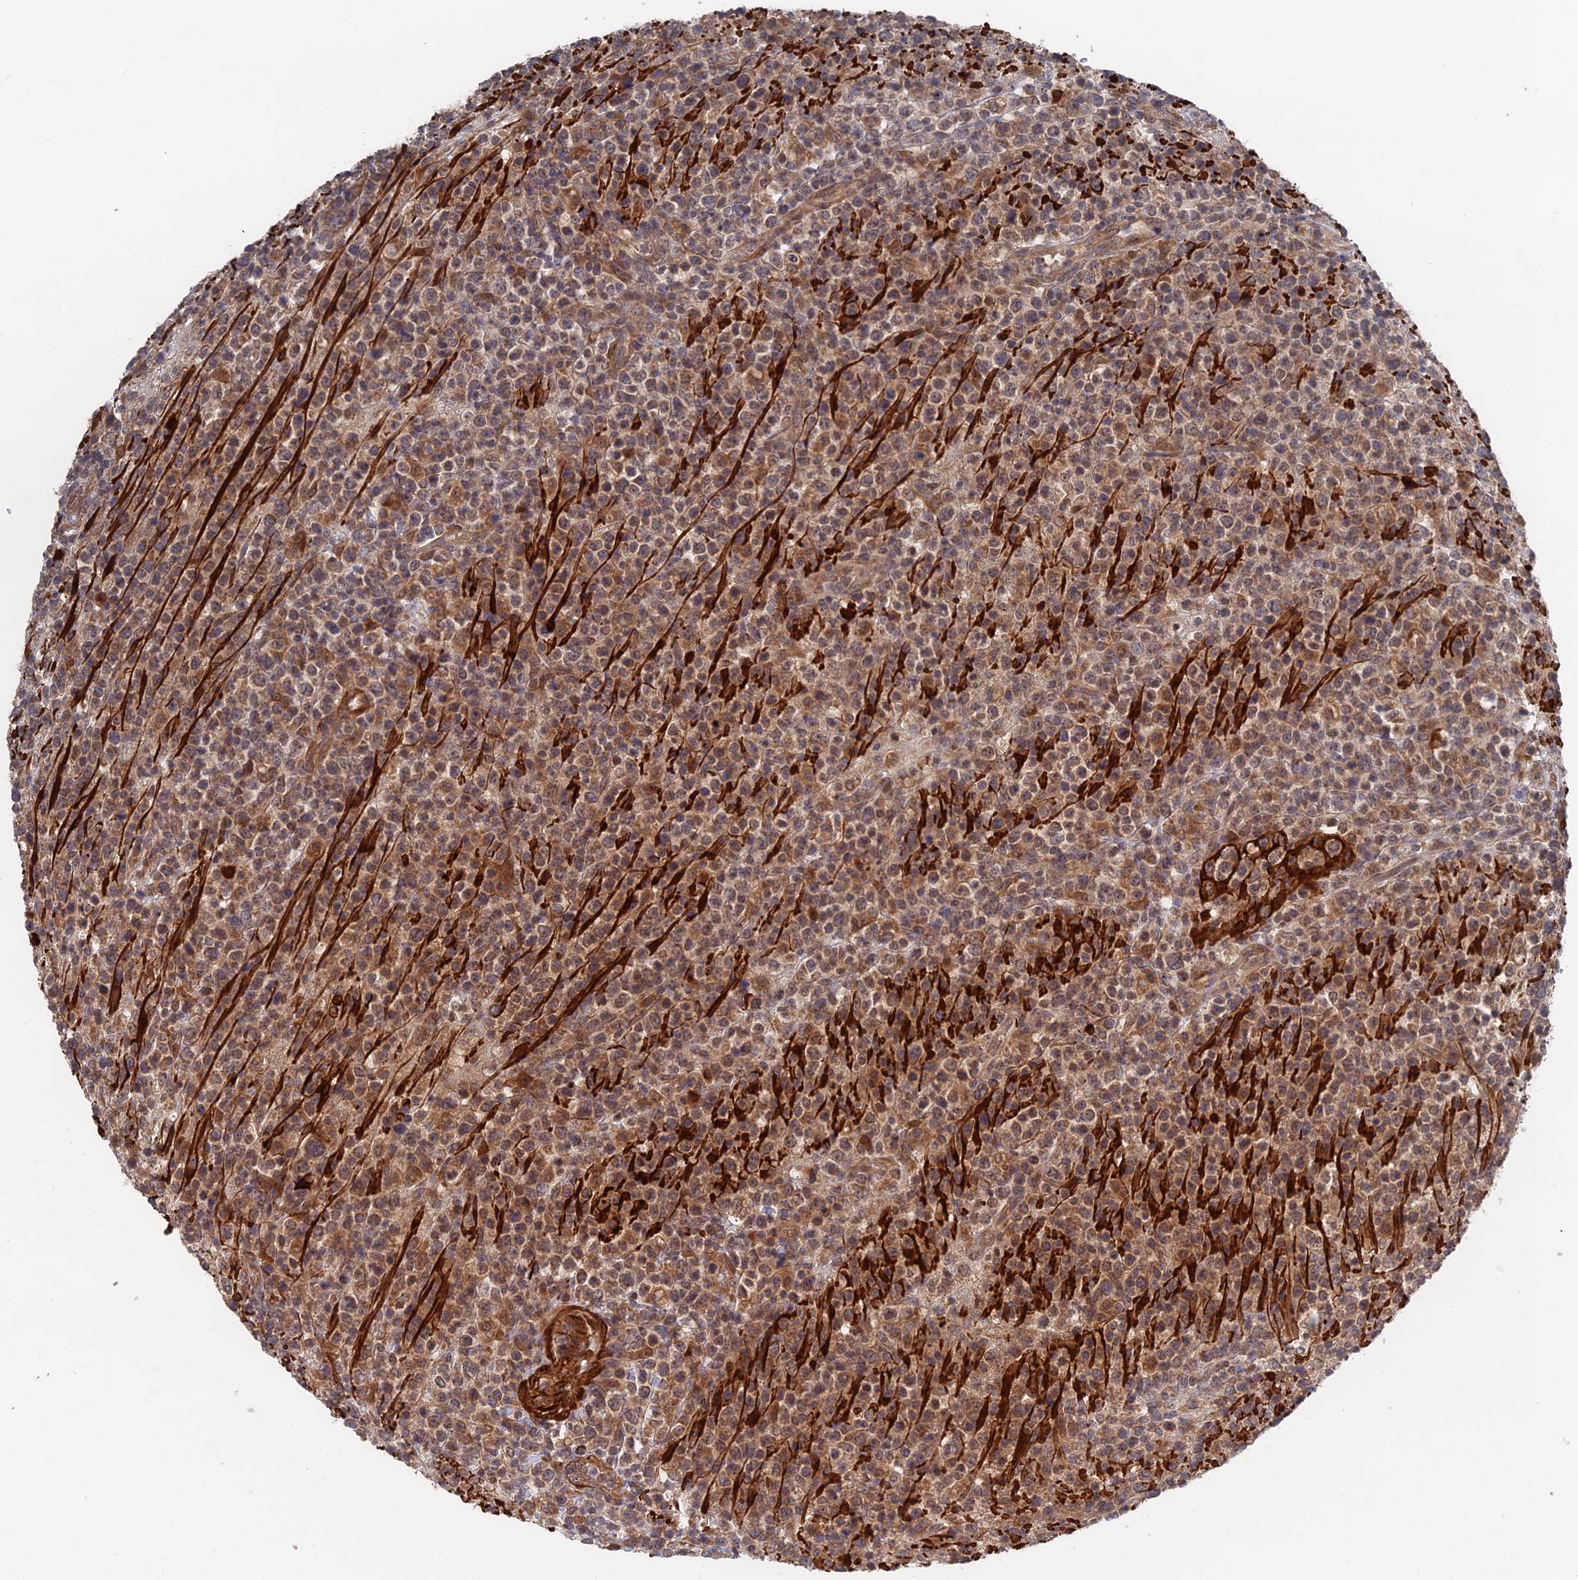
{"staining": {"intensity": "moderate", "quantity": ">75%", "location": "cytoplasmic/membranous"}, "tissue": "lymphoma", "cell_type": "Tumor cells", "image_type": "cancer", "snomed": [{"axis": "morphology", "description": "Malignant lymphoma, non-Hodgkin's type, High grade"}, {"axis": "topography", "description": "Colon"}], "caption": "High-grade malignant lymphoma, non-Hodgkin's type stained for a protein shows moderate cytoplasmic/membranous positivity in tumor cells.", "gene": "ZNF320", "patient": {"sex": "female", "age": 53}}